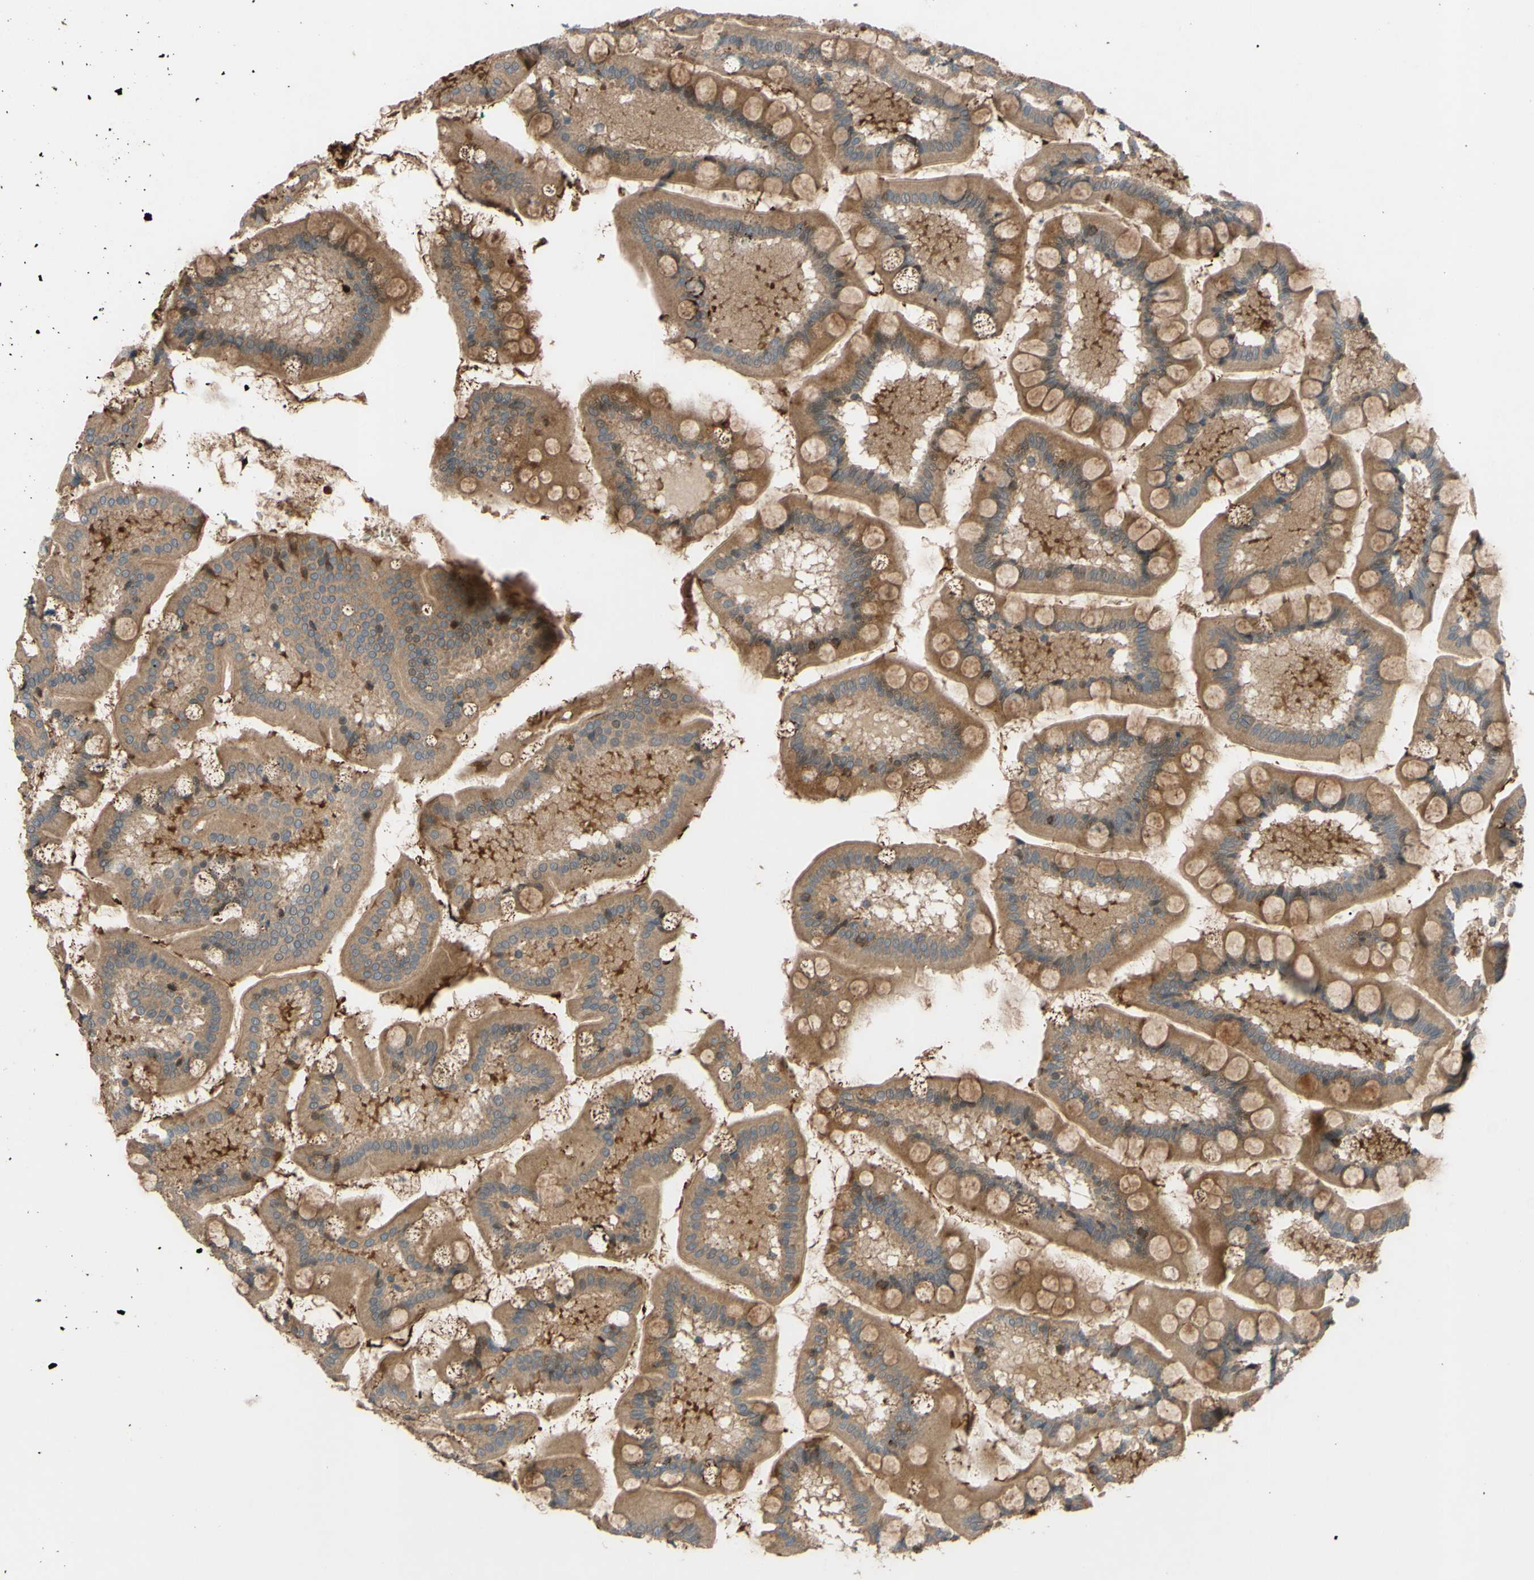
{"staining": {"intensity": "strong", "quantity": ">75%", "location": "cytoplasmic/membranous"}, "tissue": "small intestine", "cell_type": "Glandular cells", "image_type": "normal", "snomed": [{"axis": "morphology", "description": "Normal tissue, NOS"}, {"axis": "topography", "description": "Small intestine"}], "caption": "High-magnification brightfield microscopy of normal small intestine stained with DAB (brown) and counterstained with hematoxylin (blue). glandular cells exhibit strong cytoplasmic/membranous expression is identified in about>75% of cells. Using DAB (3,3'-diaminobenzidine) (brown) and hematoxylin (blue) stains, captured at high magnification using brightfield microscopy.", "gene": "SHROOM4", "patient": {"sex": "male", "age": 41}}